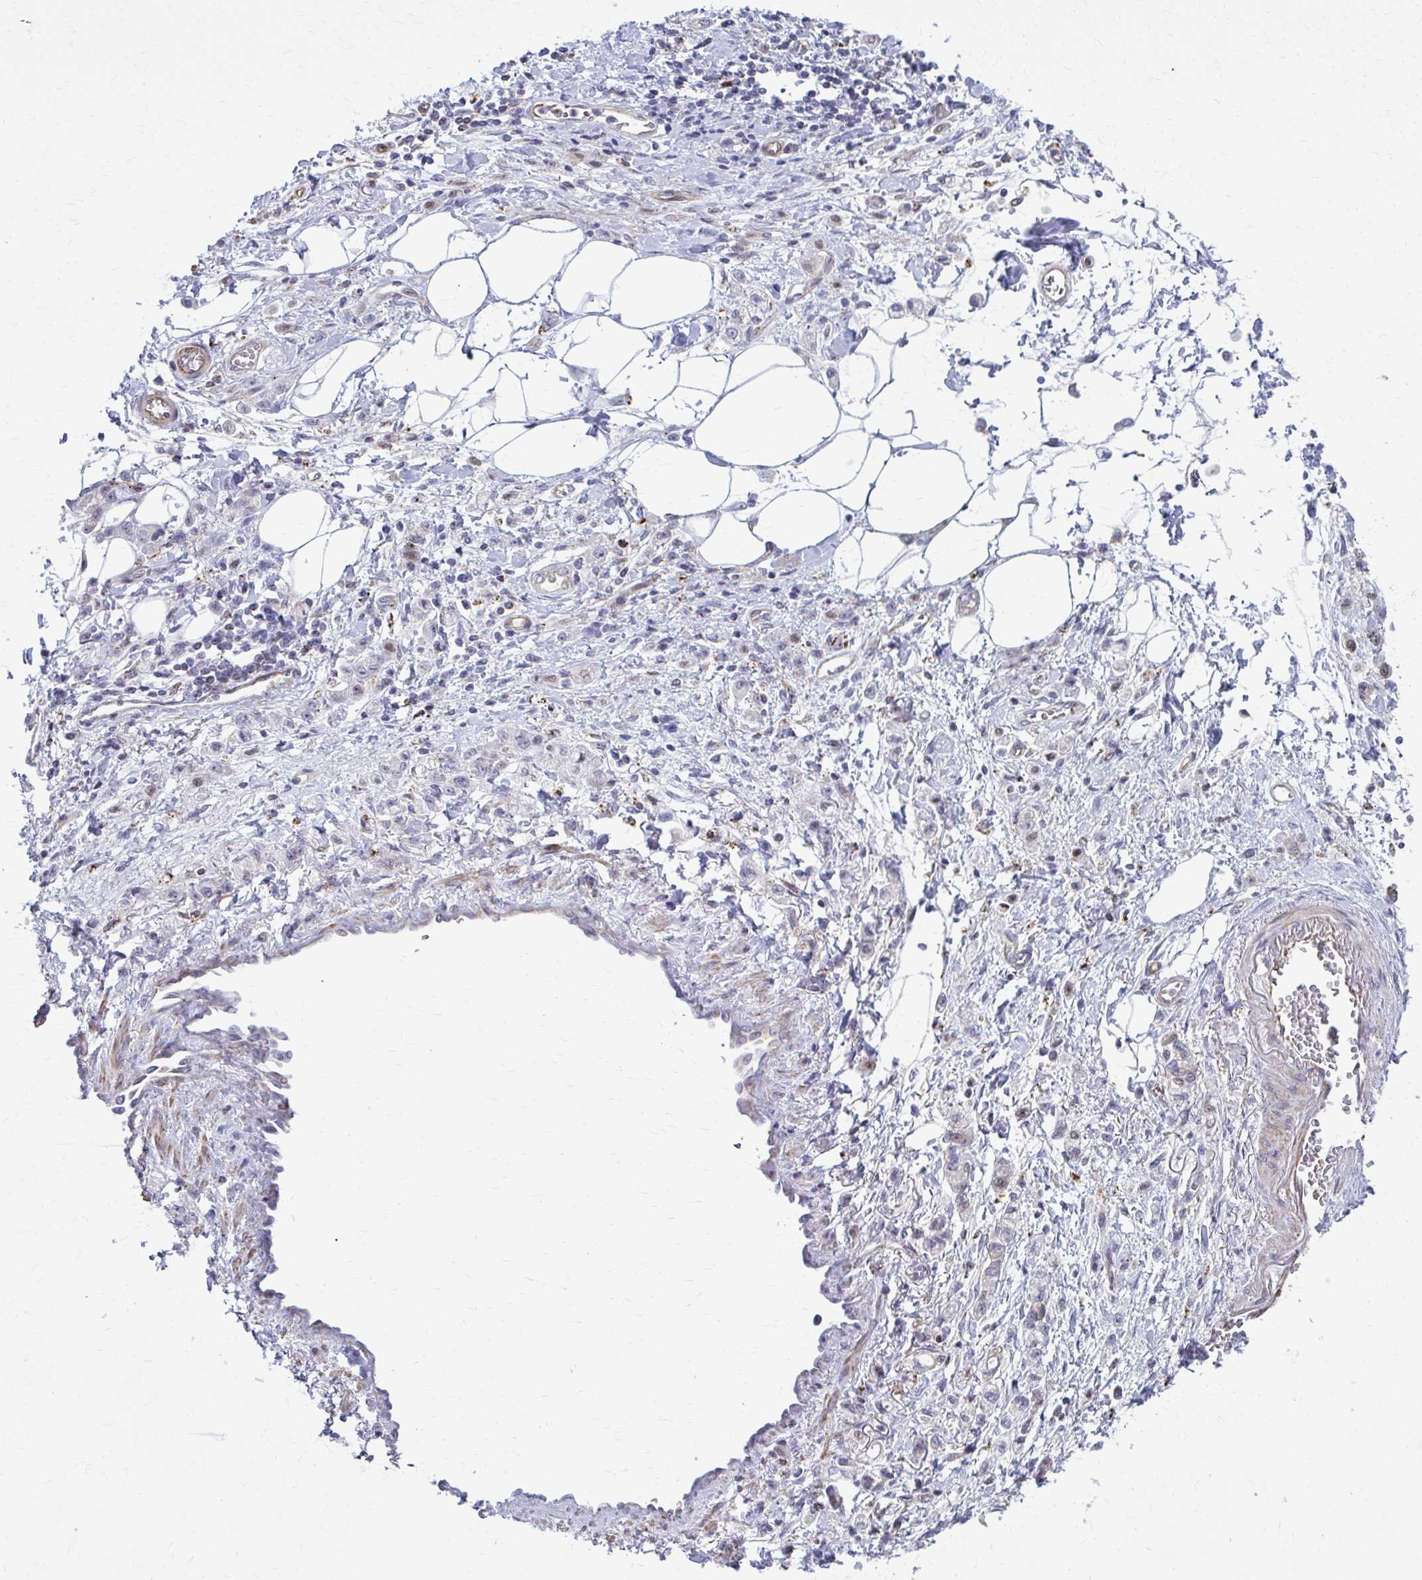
{"staining": {"intensity": "negative", "quantity": "none", "location": "none"}, "tissue": "stomach cancer", "cell_type": "Tumor cells", "image_type": "cancer", "snomed": [{"axis": "morphology", "description": "Adenocarcinoma, NOS"}, {"axis": "topography", "description": "Stomach"}], "caption": "Immunohistochemistry (IHC) of human adenocarcinoma (stomach) shows no expression in tumor cells.", "gene": "LRRC4B", "patient": {"sex": "male", "age": 77}}